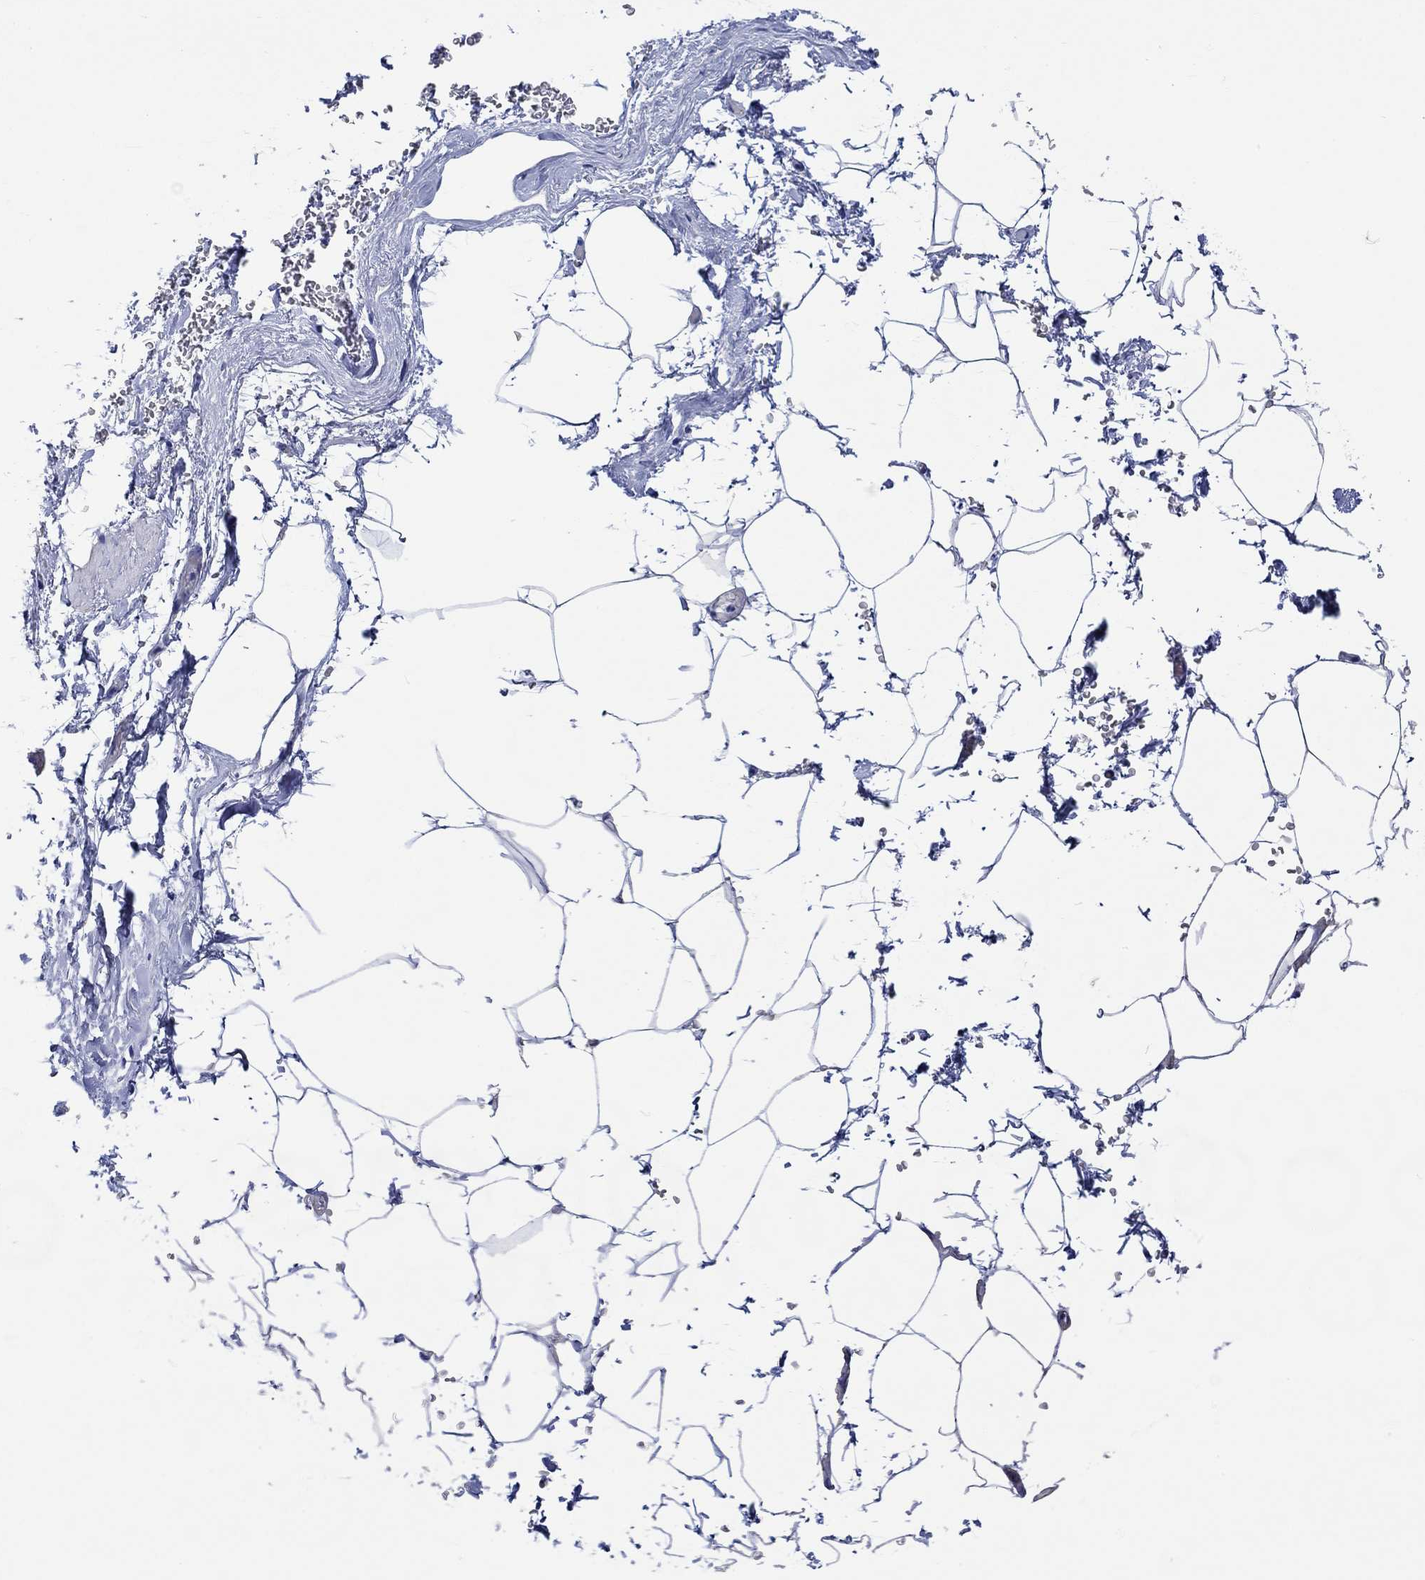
{"staining": {"intensity": "negative", "quantity": "none", "location": "none"}, "tissue": "adipose tissue", "cell_type": "Adipocytes", "image_type": "normal", "snomed": [{"axis": "morphology", "description": "Normal tissue, NOS"}, {"axis": "topography", "description": "Soft tissue"}, {"axis": "topography", "description": "Adipose tissue"}, {"axis": "topography", "description": "Vascular tissue"}, {"axis": "topography", "description": "Peripheral nerve tissue"}], "caption": "DAB immunohistochemical staining of unremarkable human adipose tissue shows no significant staining in adipocytes. Brightfield microscopy of immunohistochemistry stained with DAB (brown) and hematoxylin (blue), captured at high magnification.", "gene": "CPLX1", "patient": {"sex": "male", "age": 68}}